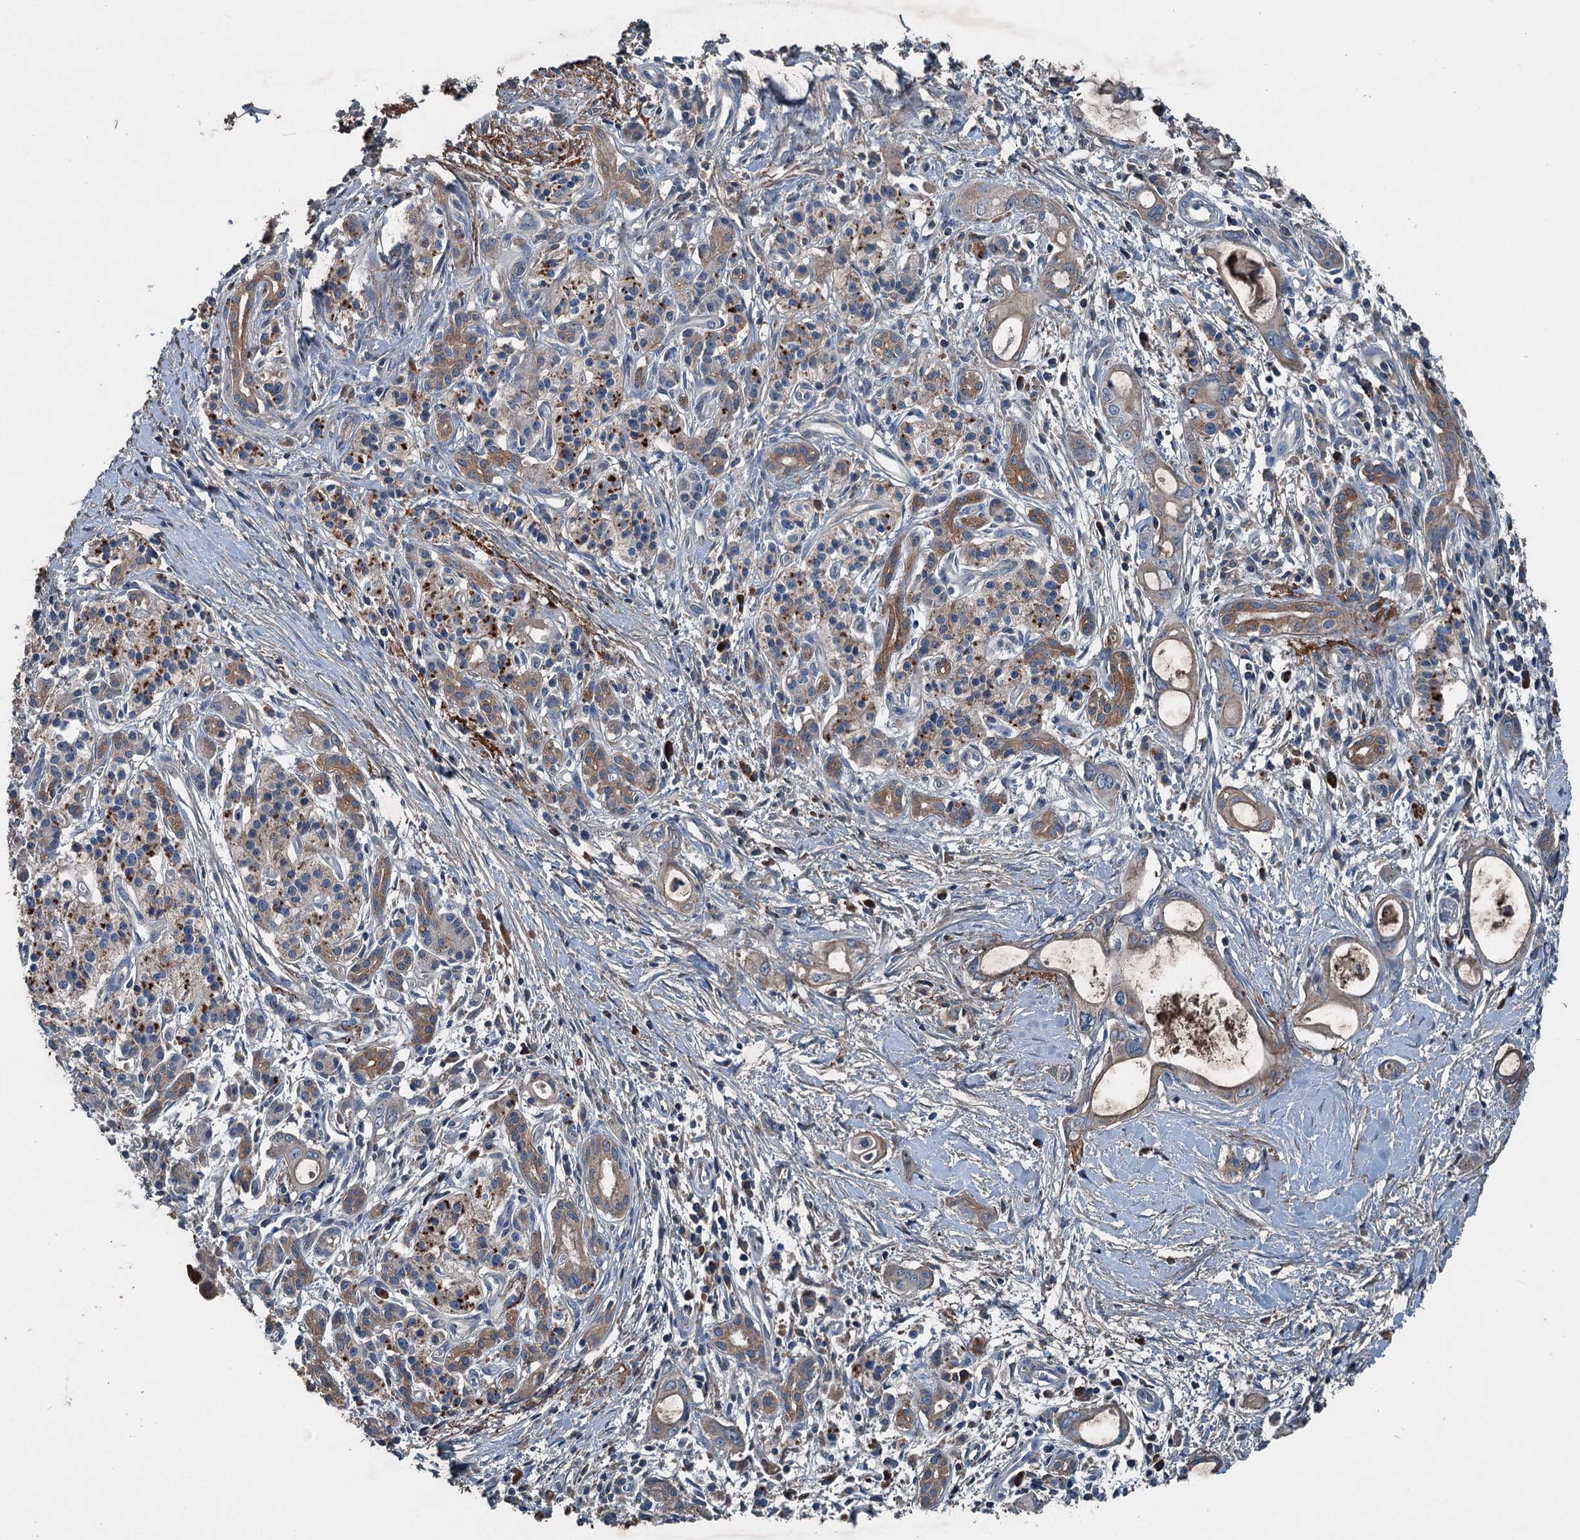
{"staining": {"intensity": "weak", "quantity": "25%-75%", "location": "cytoplasmic/membranous"}, "tissue": "pancreatic cancer", "cell_type": "Tumor cells", "image_type": "cancer", "snomed": [{"axis": "morphology", "description": "Adenocarcinoma, NOS"}, {"axis": "topography", "description": "Pancreas"}], "caption": "A low amount of weak cytoplasmic/membranous staining is seen in approximately 25%-75% of tumor cells in pancreatic adenocarcinoma tissue.", "gene": "PDSS1", "patient": {"sex": "male", "age": 72}}